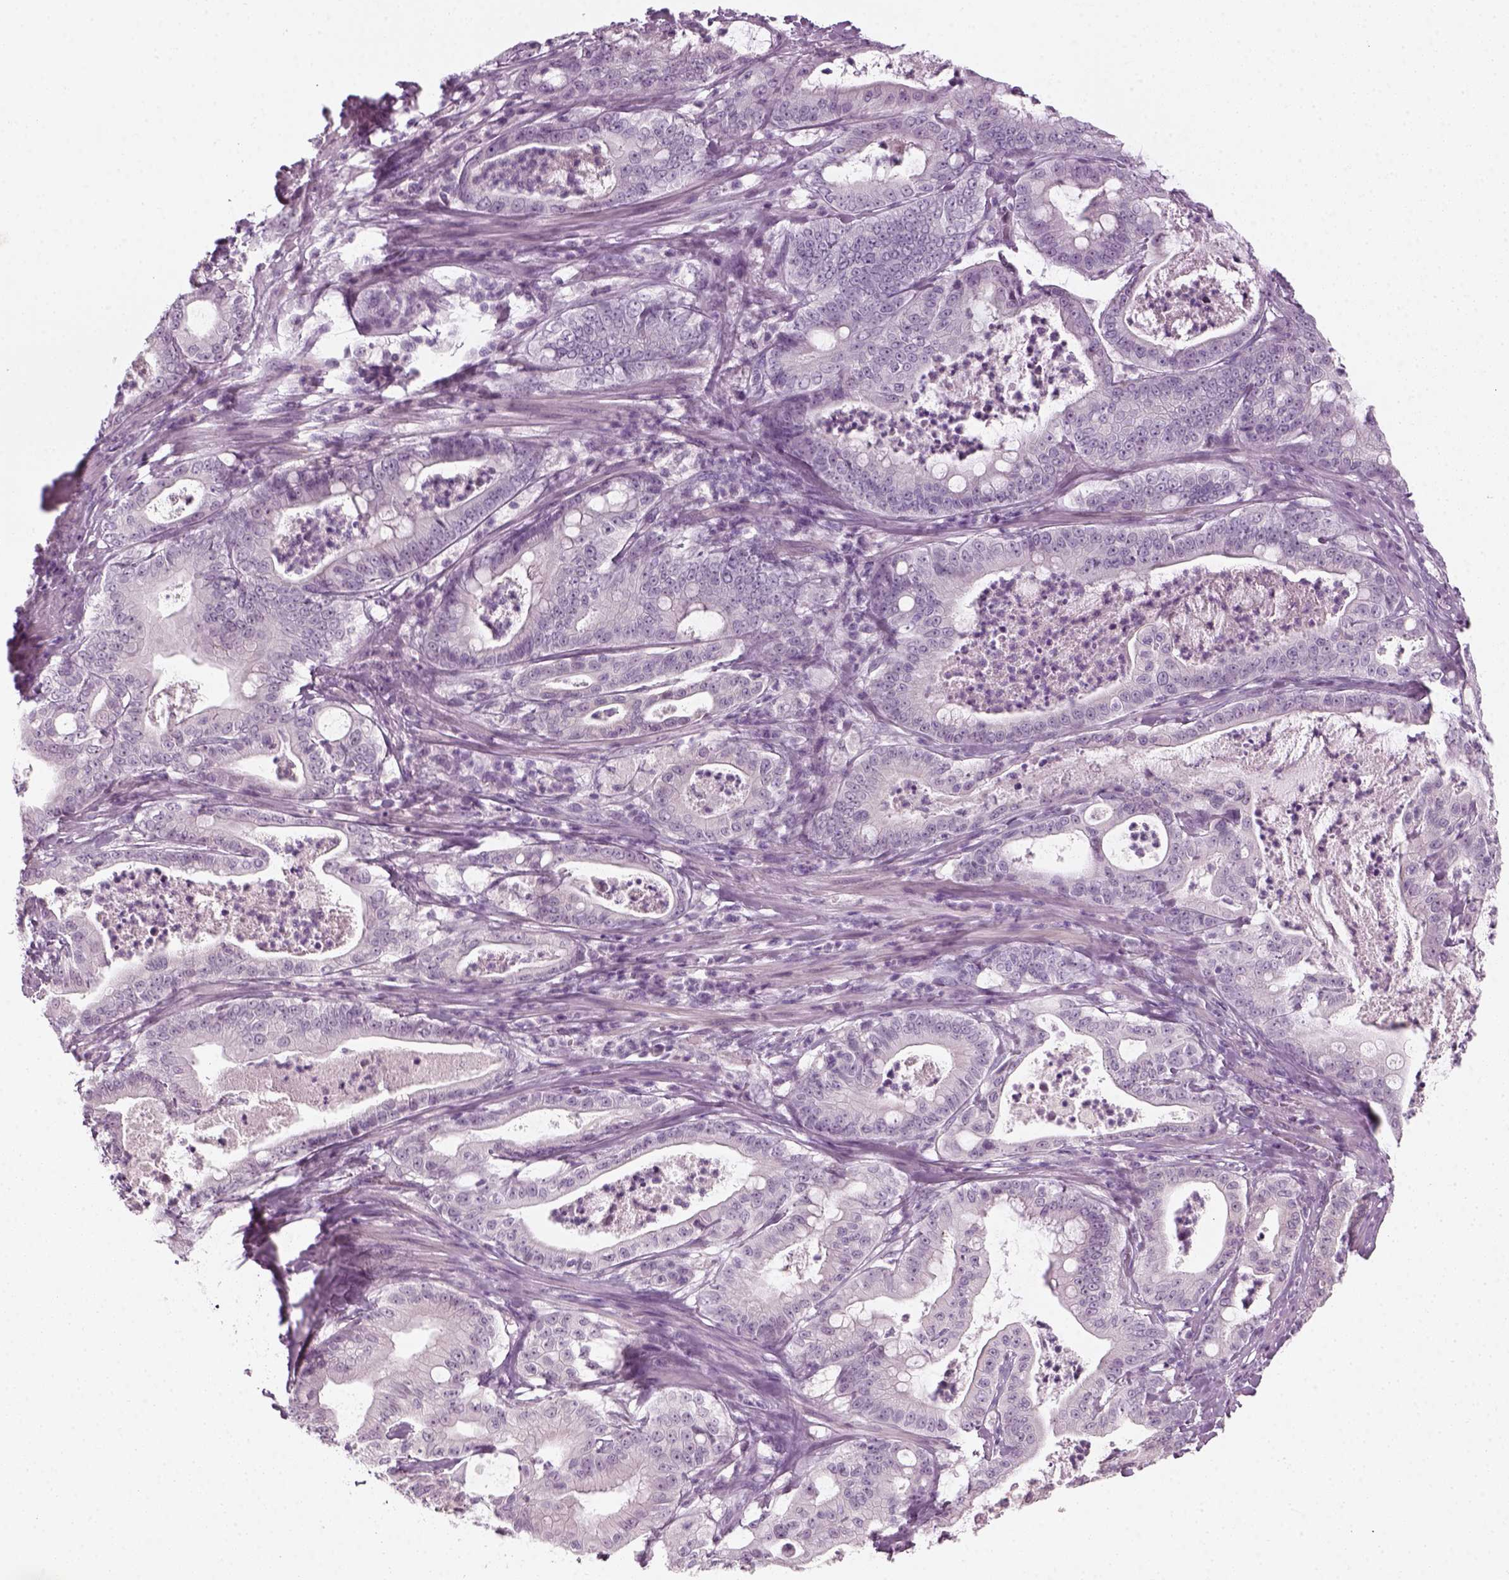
{"staining": {"intensity": "negative", "quantity": "none", "location": "none"}, "tissue": "pancreatic cancer", "cell_type": "Tumor cells", "image_type": "cancer", "snomed": [{"axis": "morphology", "description": "Adenocarcinoma, NOS"}, {"axis": "topography", "description": "Pancreas"}], "caption": "Micrograph shows no protein staining in tumor cells of pancreatic cancer tissue.", "gene": "KRT75", "patient": {"sex": "male", "age": 71}}